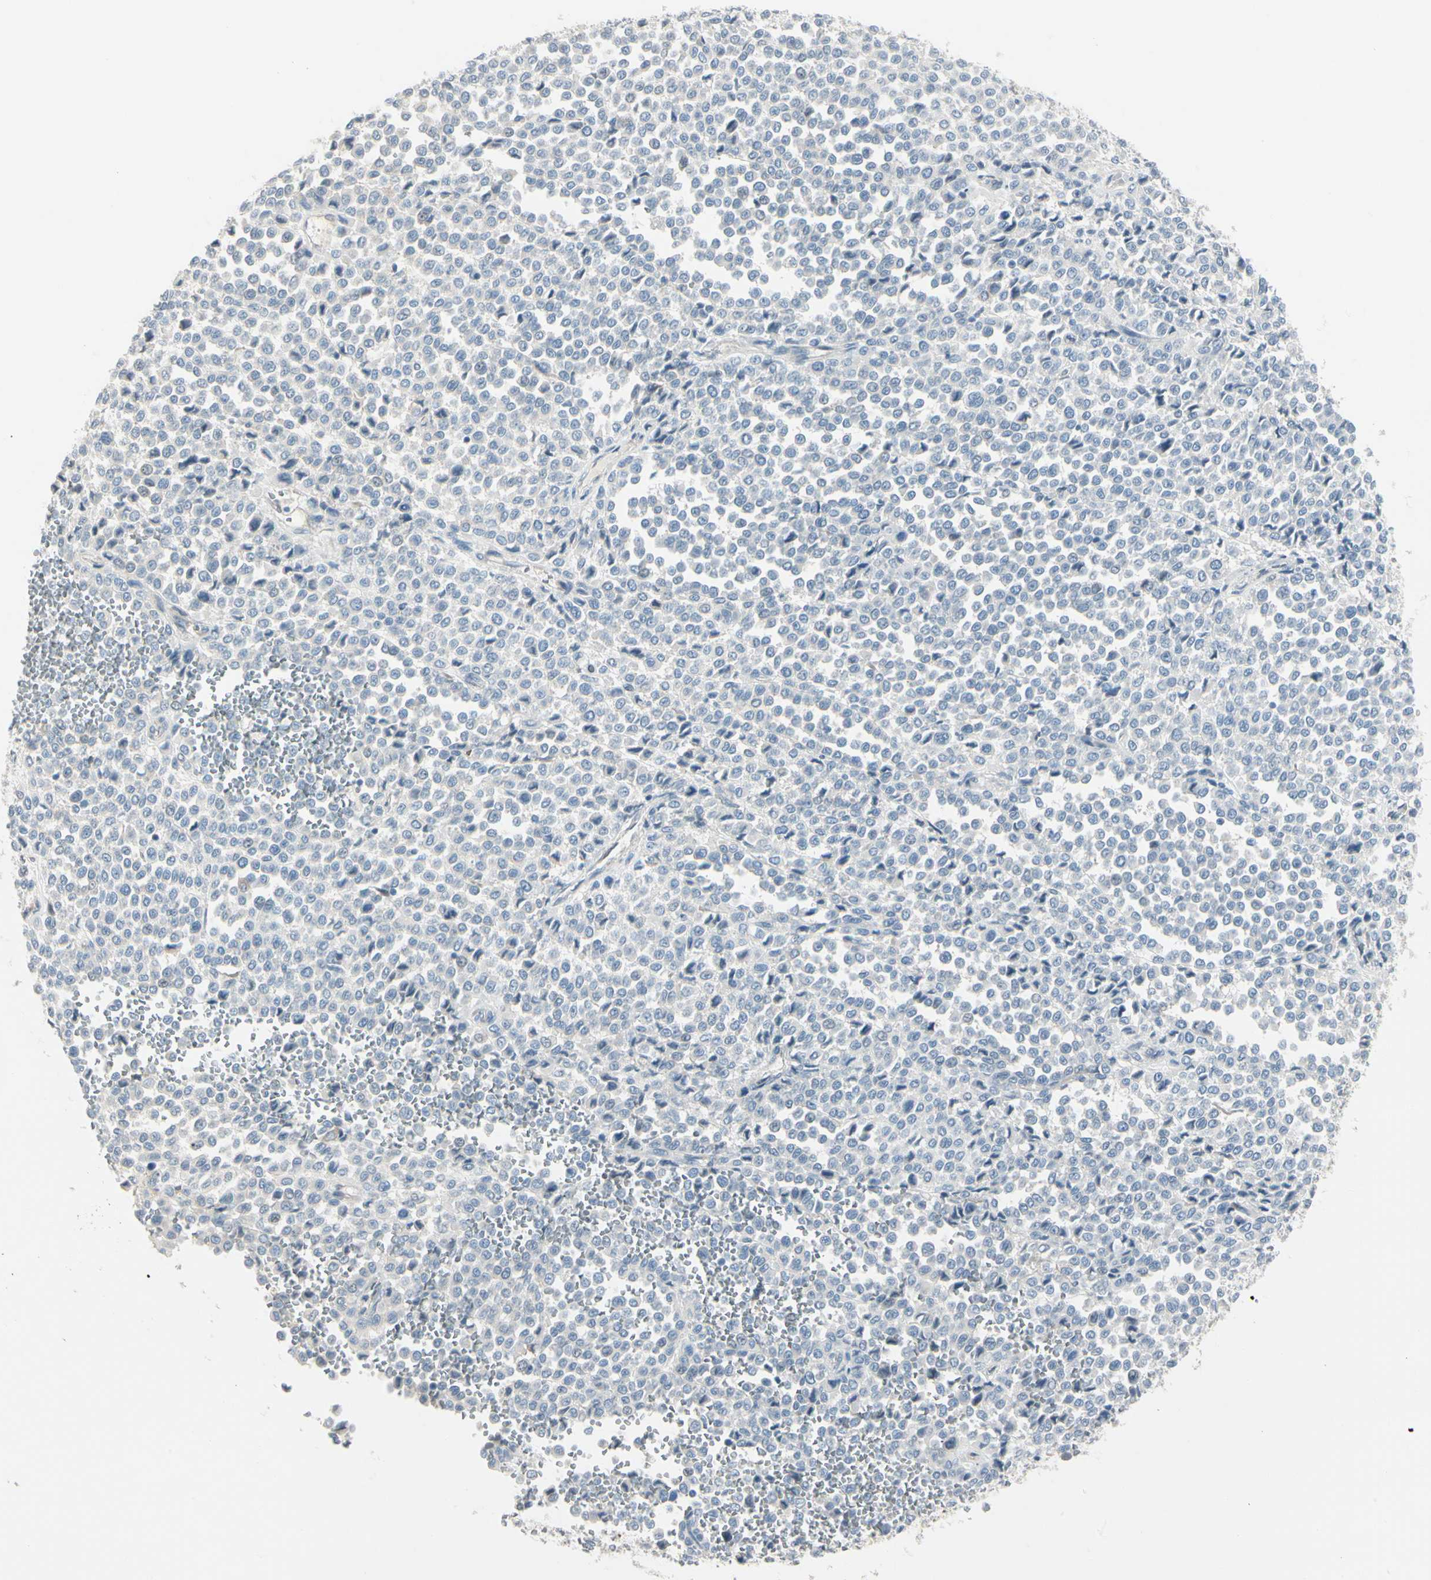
{"staining": {"intensity": "negative", "quantity": "none", "location": "none"}, "tissue": "melanoma", "cell_type": "Tumor cells", "image_type": "cancer", "snomed": [{"axis": "morphology", "description": "Malignant melanoma, Metastatic site"}, {"axis": "topography", "description": "Pancreas"}], "caption": "An image of human malignant melanoma (metastatic site) is negative for staining in tumor cells.", "gene": "SPINK4", "patient": {"sex": "female", "age": 30}}